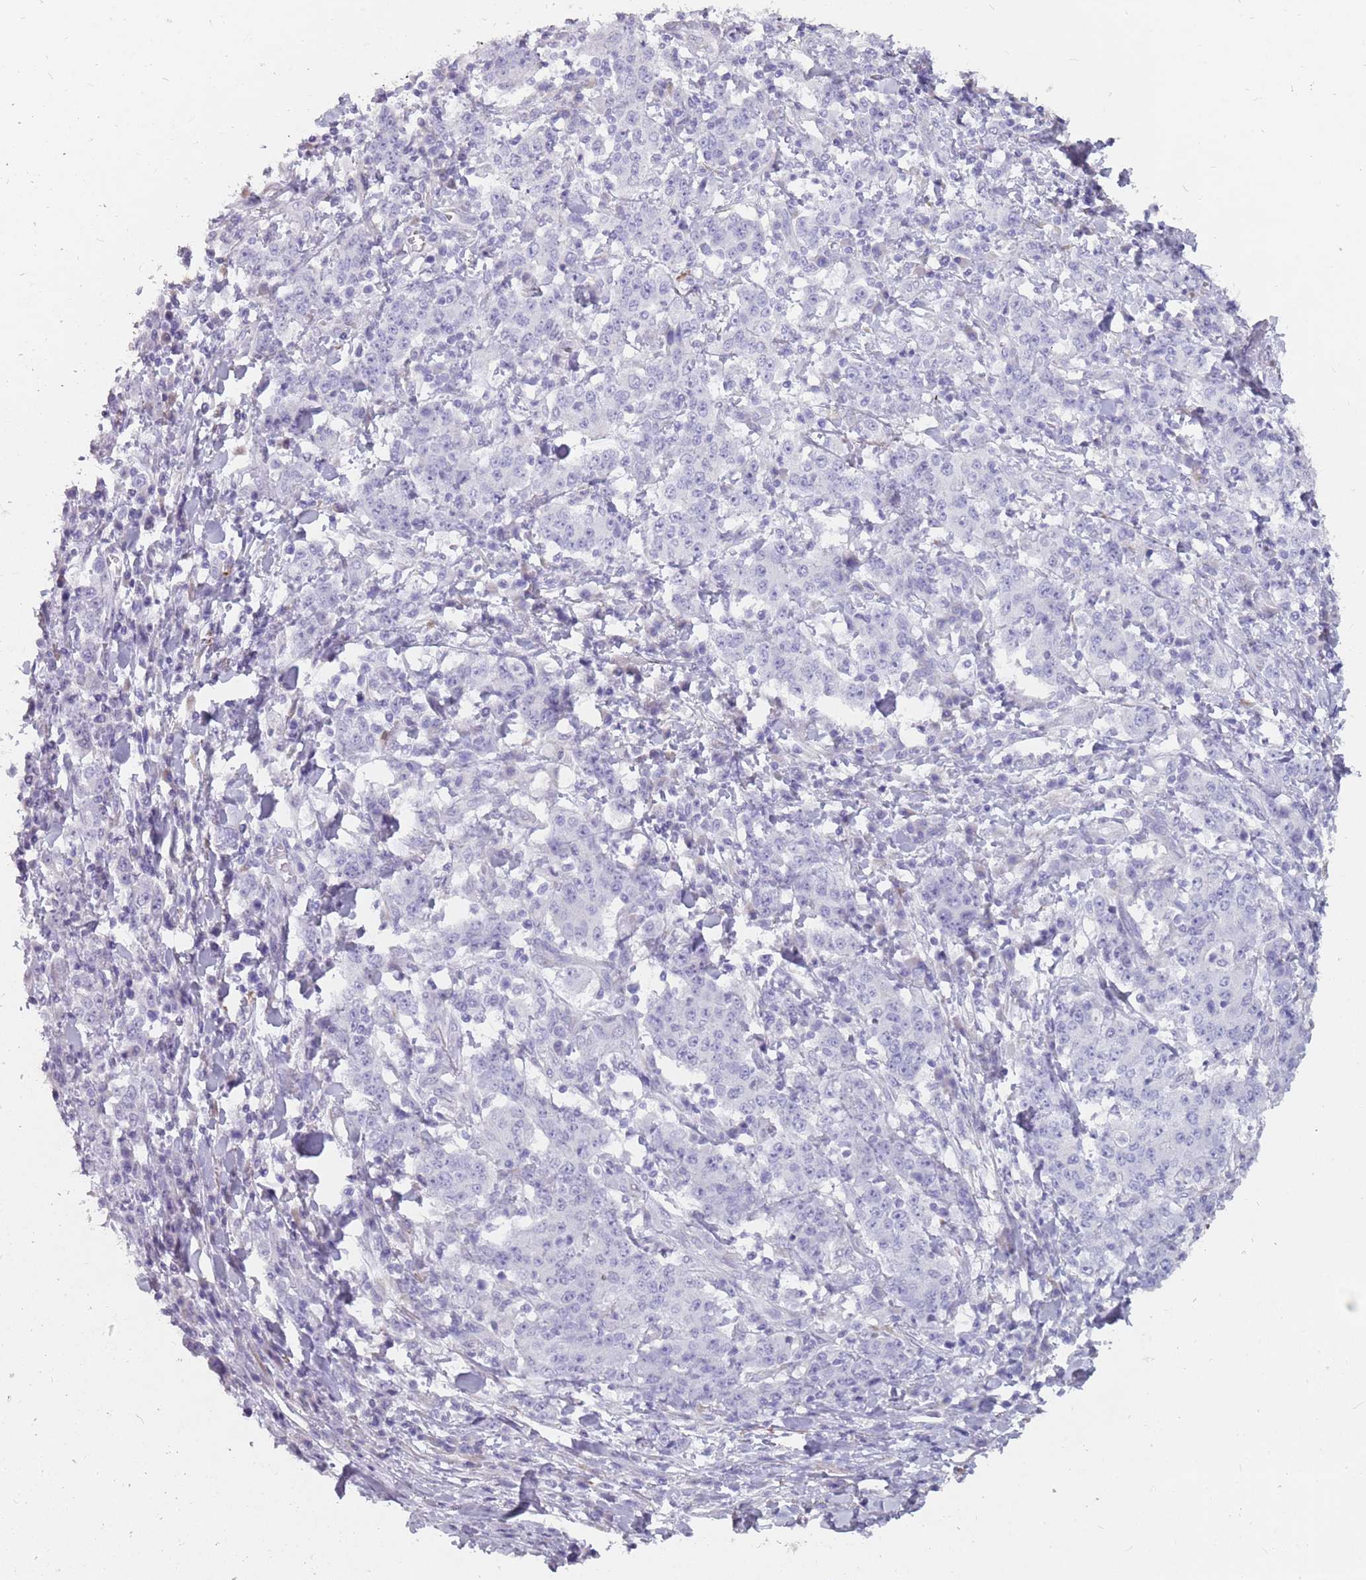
{"staining": {"intensity": "negative", "quantity": "none", "location": "none"}, "tissue": "stomach cancer", "cell_type": "Tumor cells", "image_type": "cancer", "snomed": [{"axis": "morphology", "description": "Normal tissue, NOS"}, {"axis": "morphology", "description": "Adenocarcinoma, NOS"}, {"axis": "topography", "description": "Stomach, upper"}, {"axis": "topography", "description": "Stomach"}], "caption": "Immunohistochemistry (IHC) of human stomach adenocarcinoma demonstrates no staining in tumor cells.", "gene": "DDX4", "patient": {"sex": "male", "age": 59}}